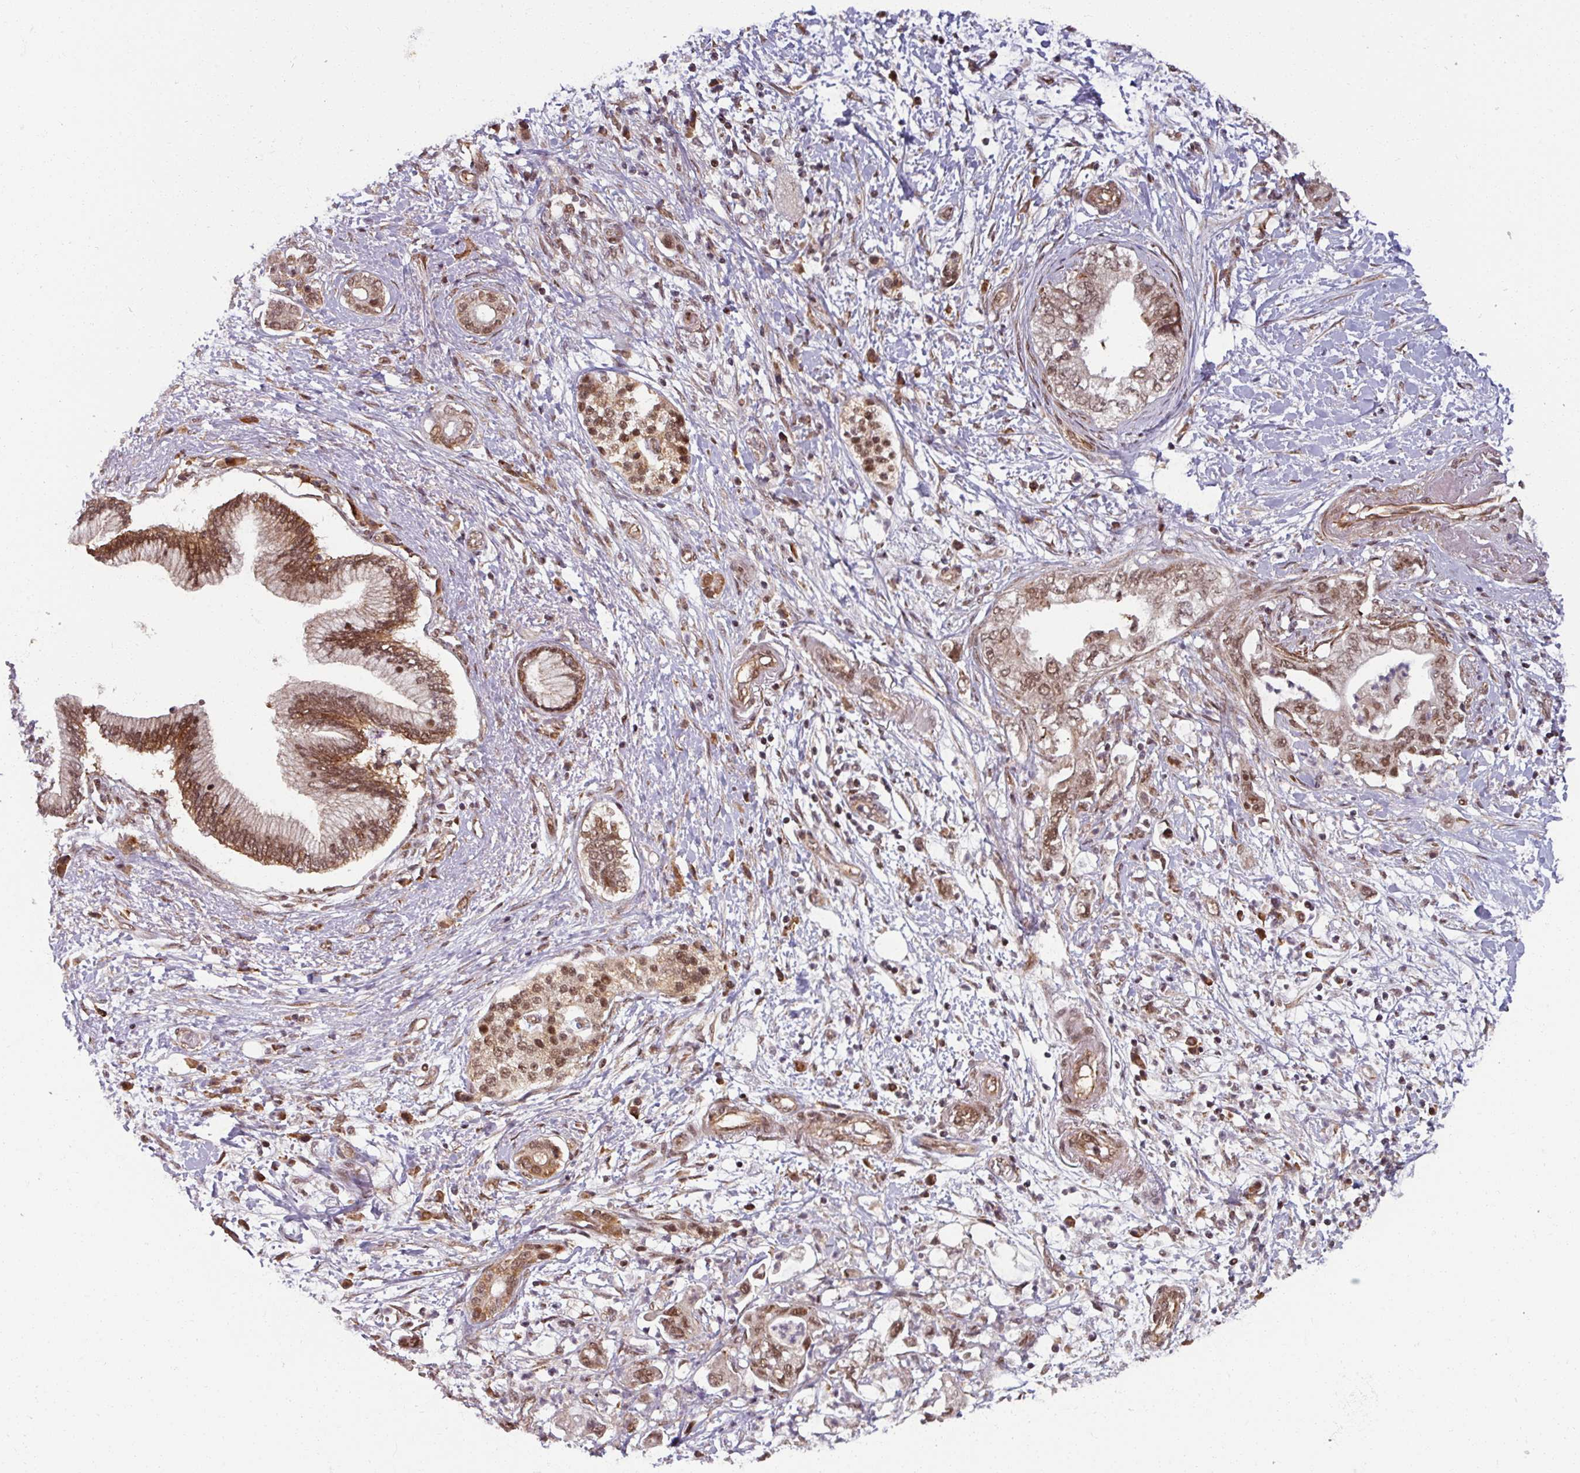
{"staining": {"intensity": "moderate", "quantity": ">75%", "location": "cytoplasmic/membranous,nuclear"}, "tissue": "pancreatic cancer", "cell_type": "Tumor cells", "image_type": "cancer", "snomed": [{"axis": "morphology", "description": "Adenocarcinoma, NOS"}, {"axis": "topography", "description": "Pancreas"}], "caption": "Immunohistochemical staining of human pancreatic cancer demonstrates medium levels of moderate cytoplasmic/membranous and nuclear positivity in about >75% of tumor cells.", "gene": "SWI5", "patient": {"sex": "female", "age": 73}}